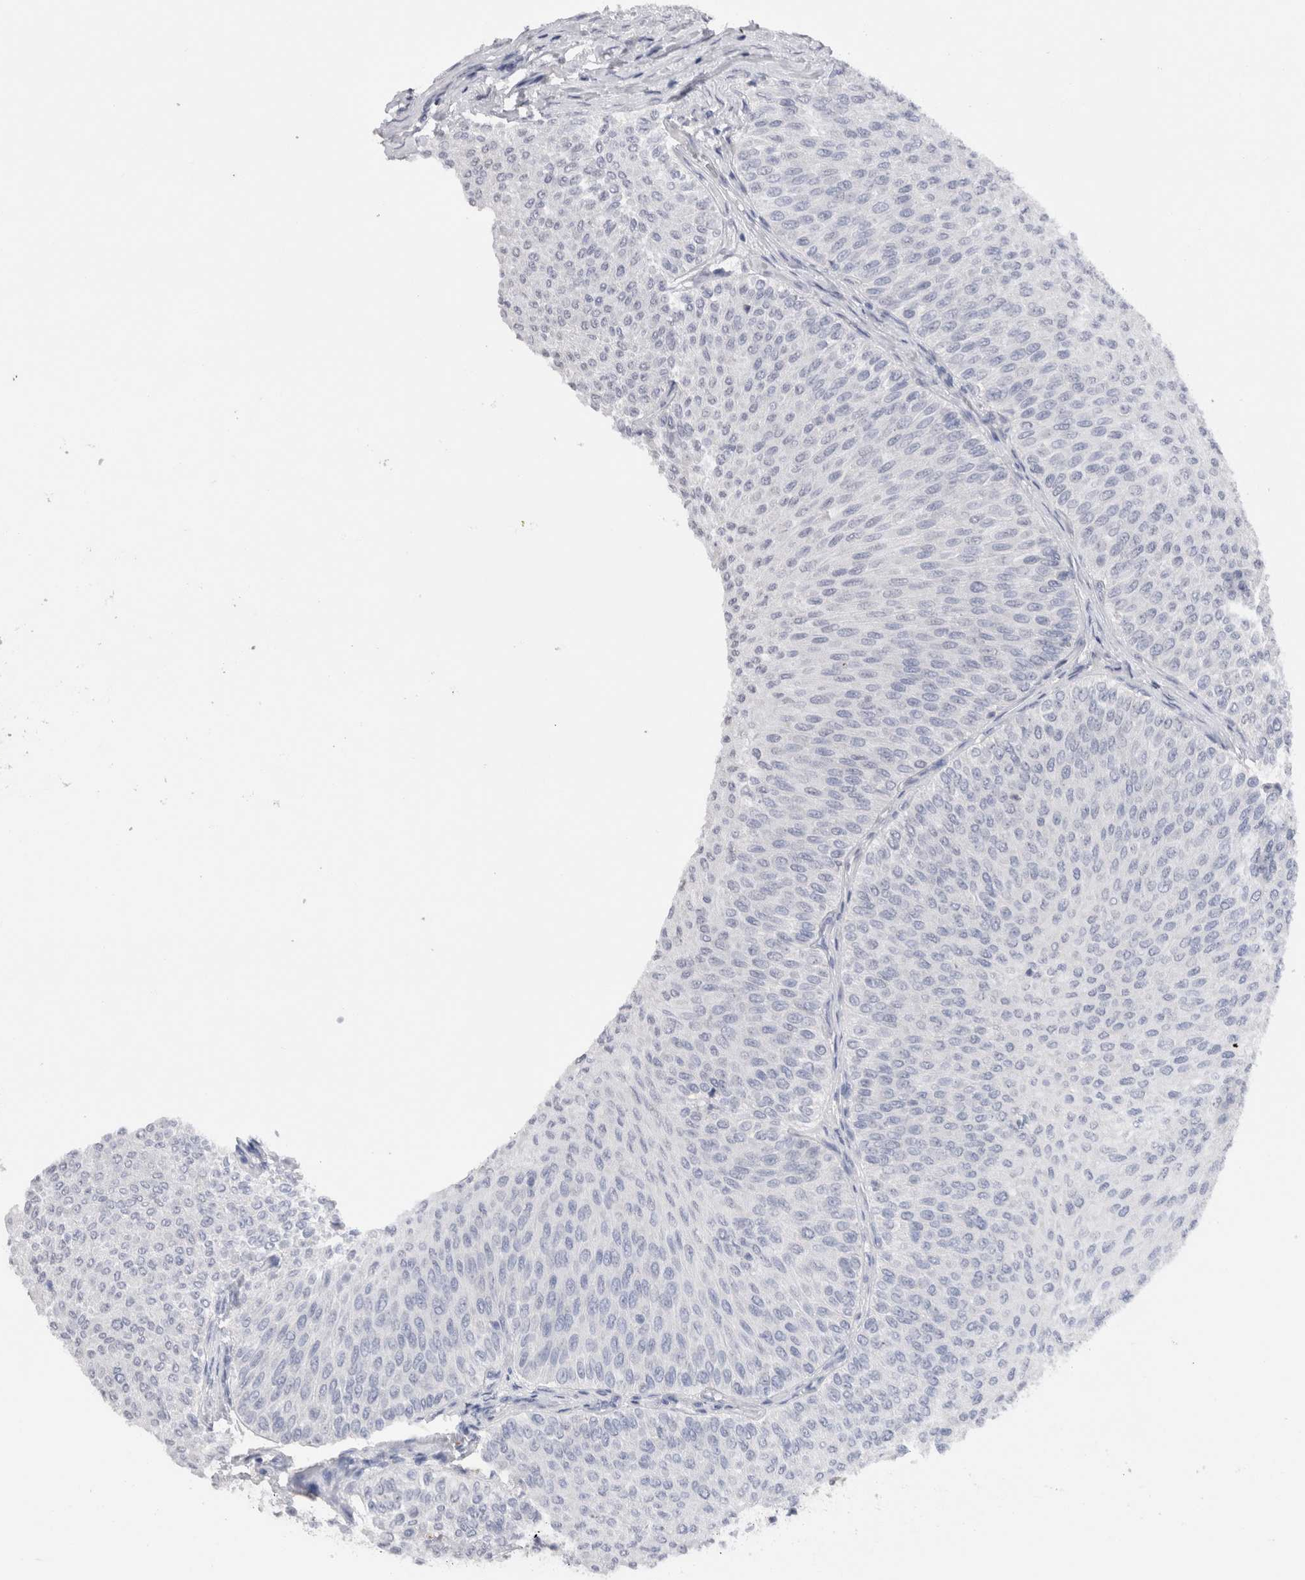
{"staining": {"intensity": "negative", "quantity": "none", "location": "none"}, "tissue": "urothelial cancer", "cell_type": "Tumor cells", "image_type": "cancer", "snomed": [{"axis": "morphology", "description": "Urothelial carcinoma, Low grade"}, {"axis": "topography", "description": "Urinary bladder"}], "caption": "Tumor cells show no significant protein expression in urothelial cancer. (Brightfield microscopy of DAB IHC at high magnification).", "gene": "LAMP3", "patient": {"sex": "male", "age": 78}}